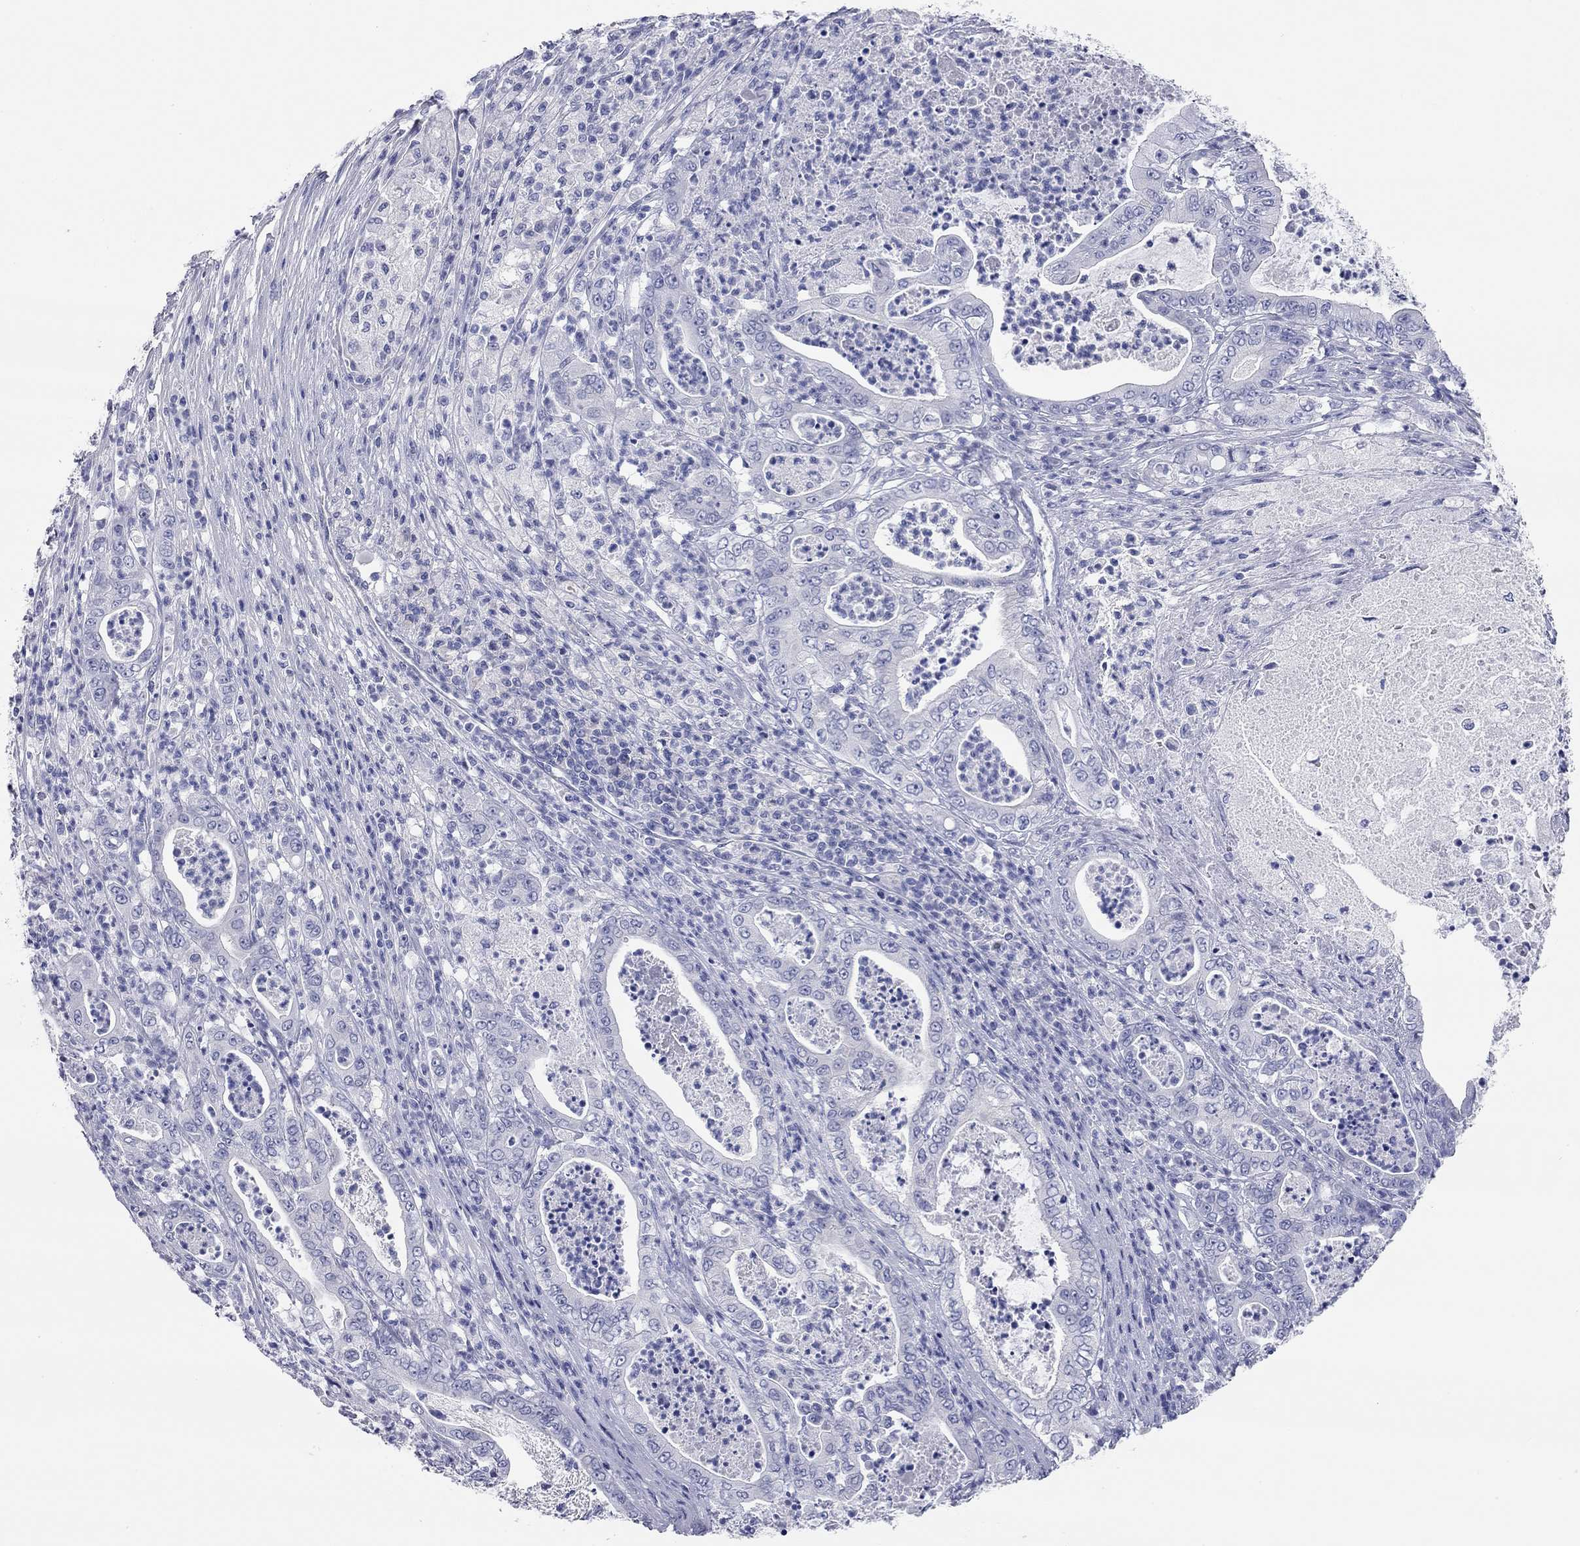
{"staining": {"intensity": "negative", "quantity": "none", "location": "none"}, "tissue": "pancreatic cancer", "cell_type": "Tumor cells", "image_type": "cancer", "snomed": [{"axis": "morphology", "description": "Adenocarcinoma, NOS"}, {"axis": "topography", "description": "Pancreas"}], "caption": "Immunohistochemistry of pancreatic cancer (adenocarcinoma) reveals no positivity in tumor cells.", "gene": "TMEM221", "patient": {"sex": "male", "age": 71}}